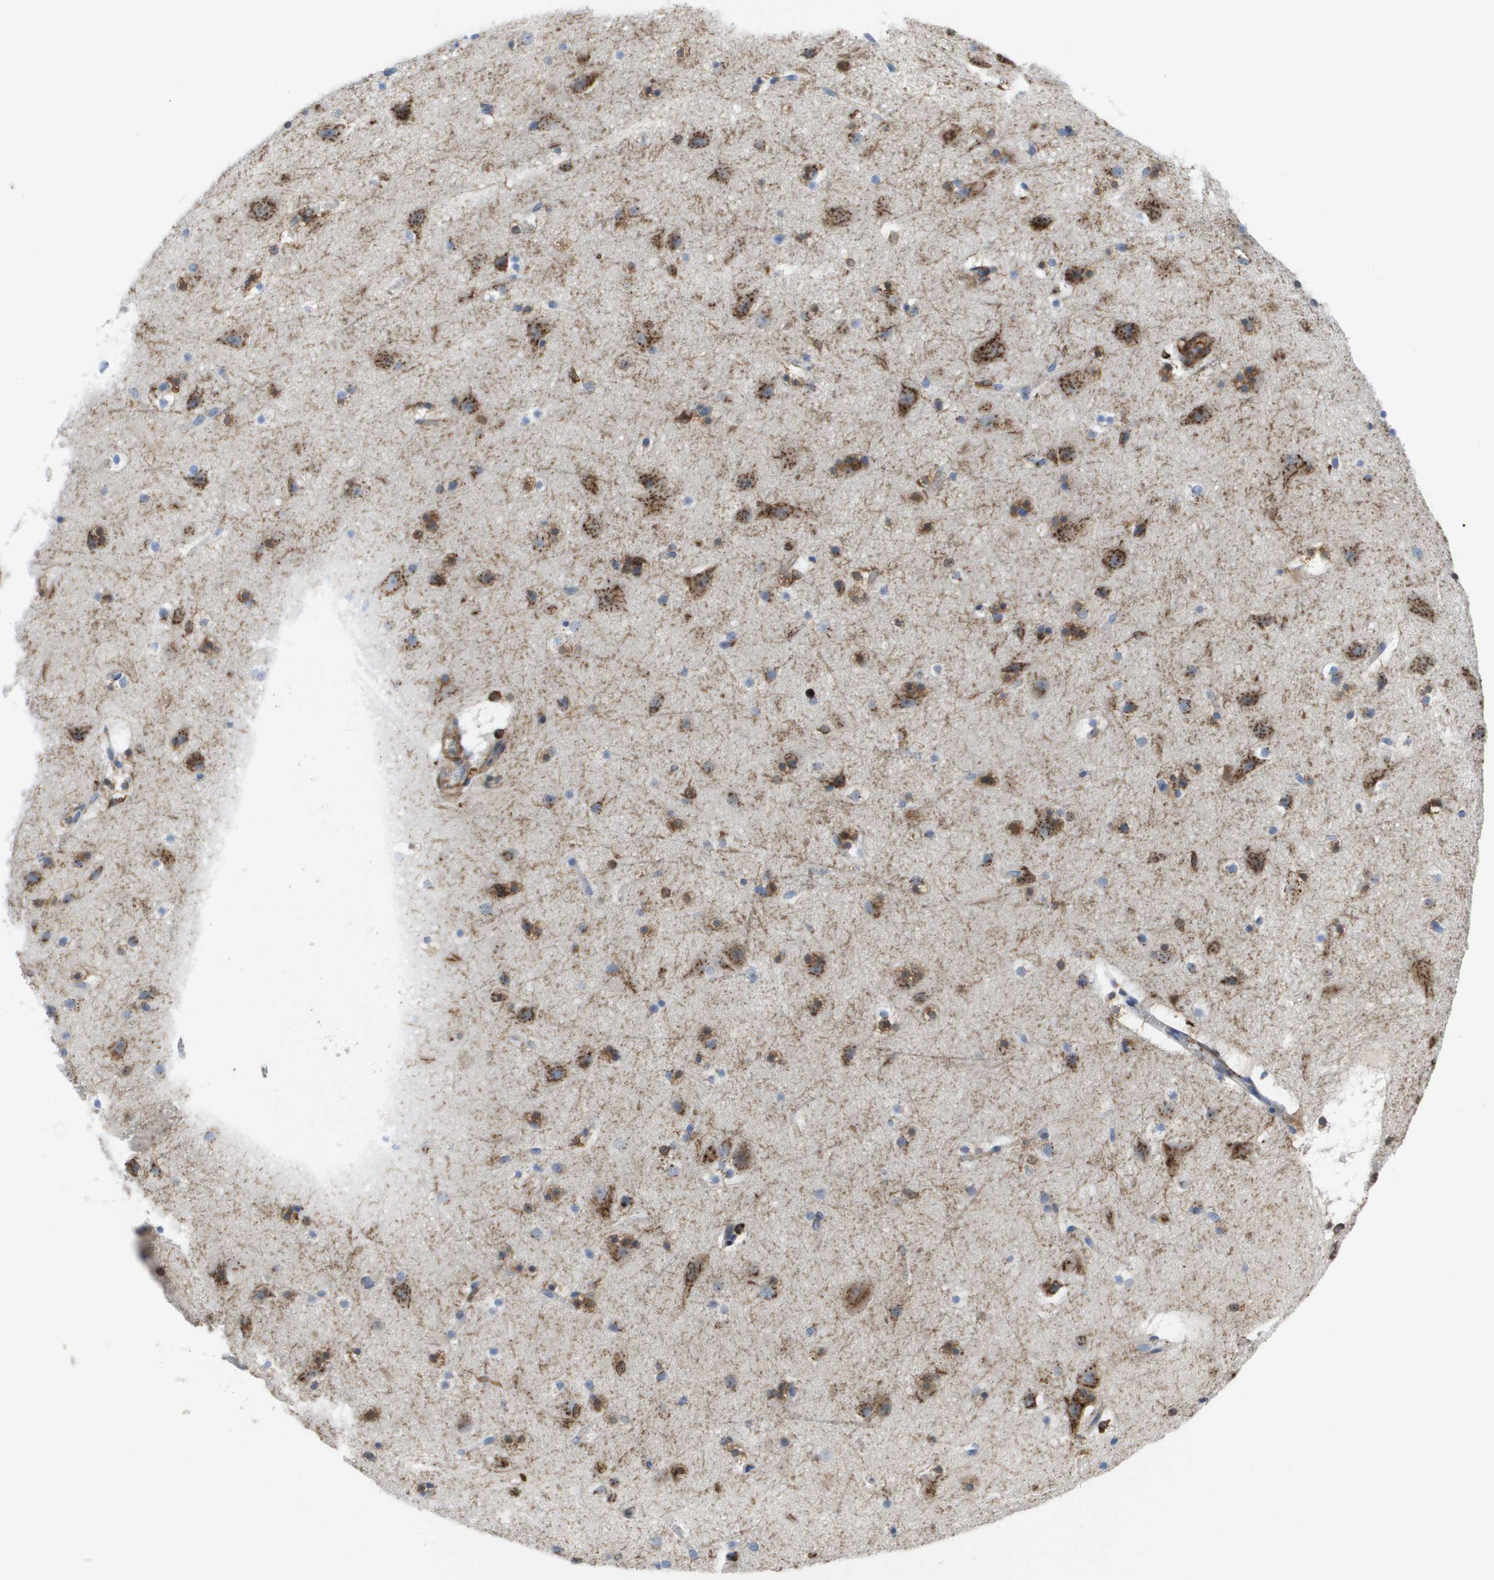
{"staining": {"intensity": "weak", "quantity": "25%-75%", "location": "cytoplasmic/membranous"}, "tissue": "cerebral cortex", "cell_type": "Endothelial cells", "image_type": "normal", "snomed": [{"axis": "morphology", "description": "Normal tissue, NOS"}, {"axis": "topography", "description": "Cerebral cortex"}], "caption": "The micrograph demonstrates staining of normal cerebral cortex, revealing weak cytoplasmic/membranous protein expression (brown color) within endothelial cells. (DAB (3,3'-diaminobenzidine) IHC with brightfield microscopy, high magnification).", "gene": "SLC37A2", "patient": {"sex": "male", "age": 45}}